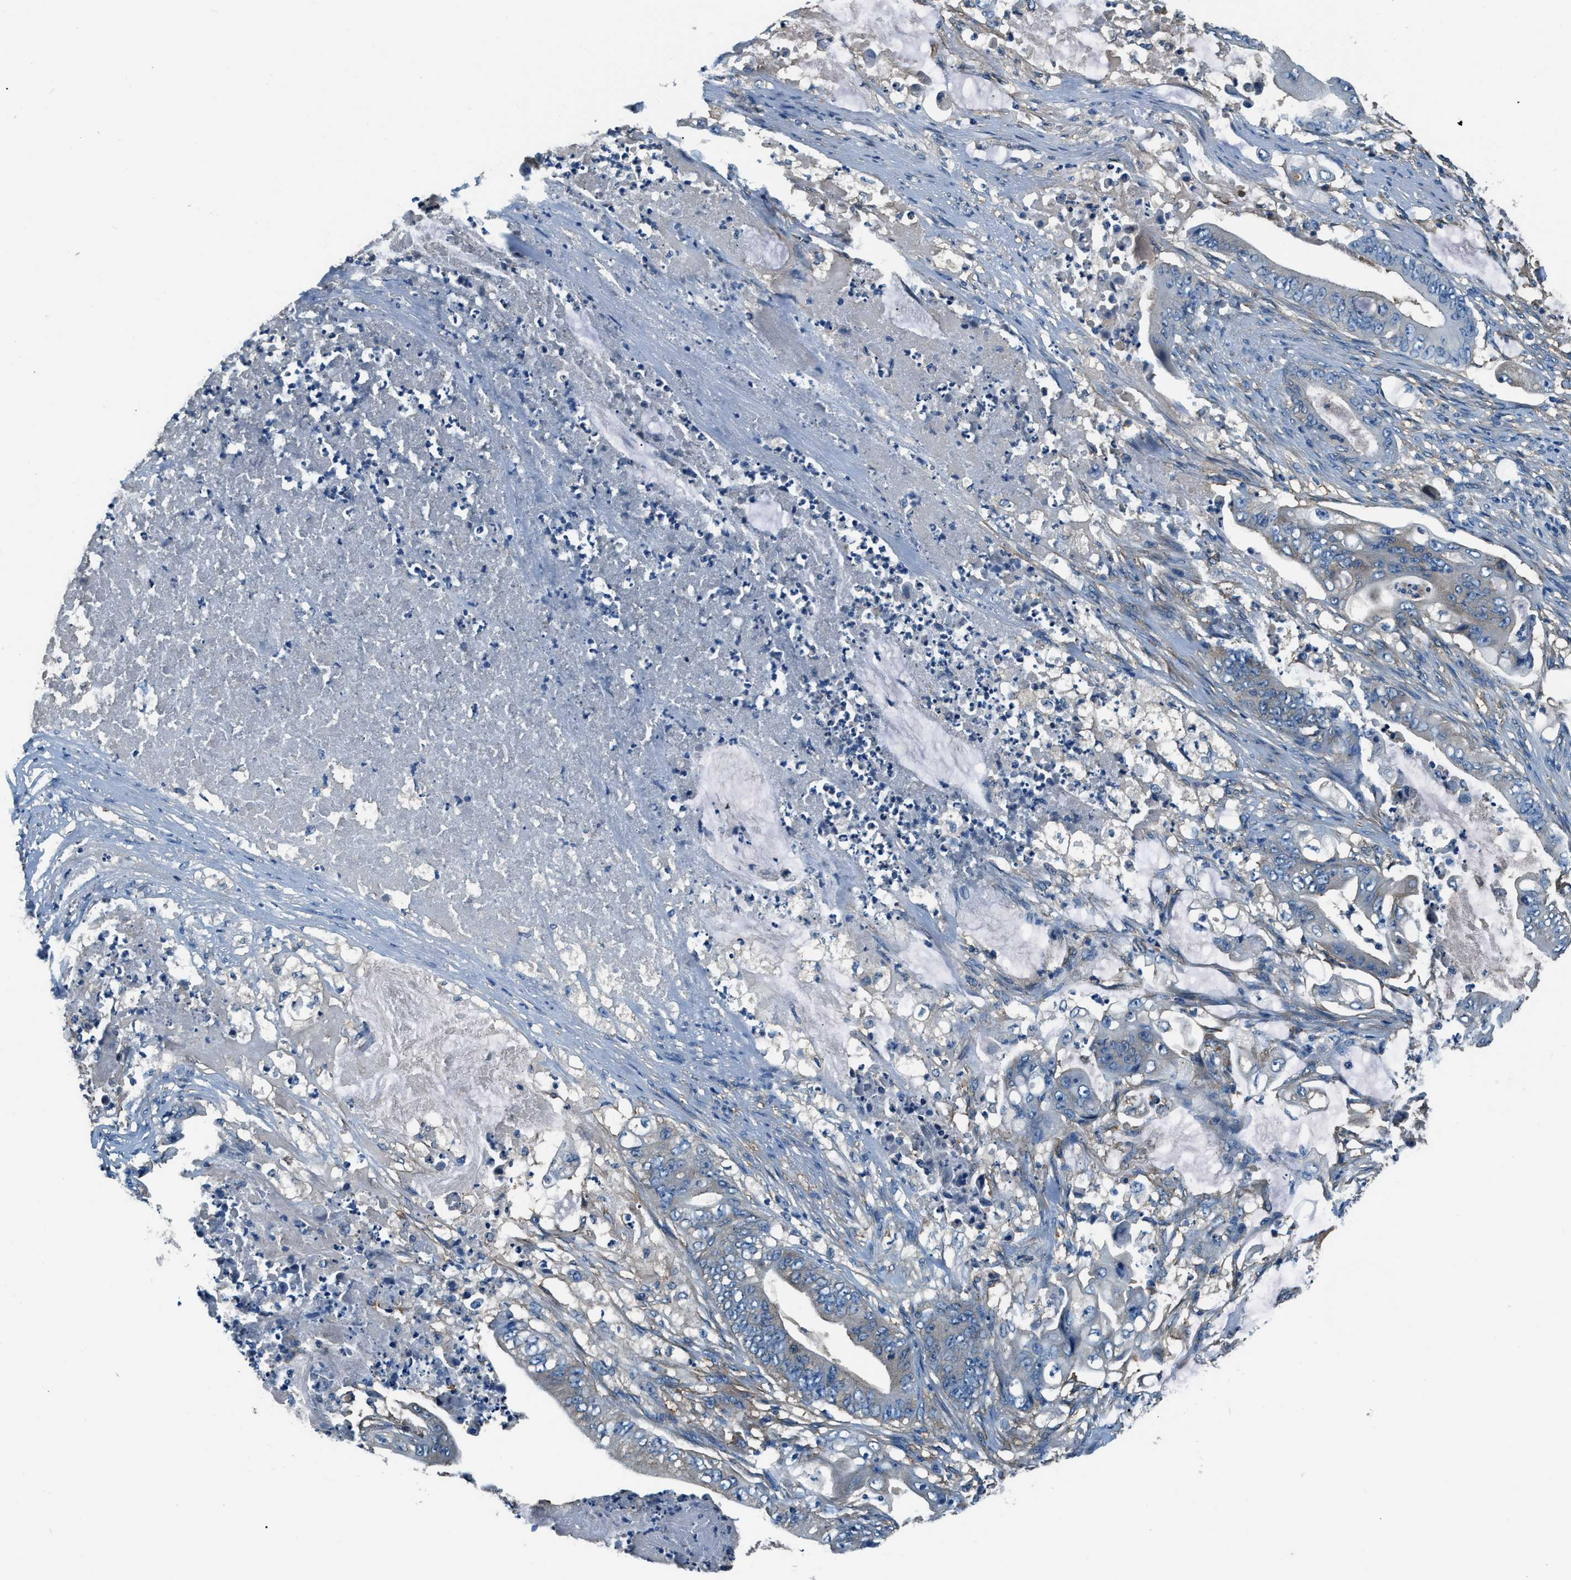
{"staining": {"intensity": "negative", "quantity": "none", "location": "none"}, "tissue": "stomach cancer", "cell_type": "Tumor cells", "image_type": "cancer", "snomed": [{"axis": "morphology", "description": "Adenocarcinoma, NOS"}, {"axis": "topography", "description": "Stomach"}], "caption": "This is an IHC histopathology image of stomach adenocarcinoma. There is no positivity in tumor cells.", "gene": "EEA1", "patient": {"sex": "female", "age": 73}}